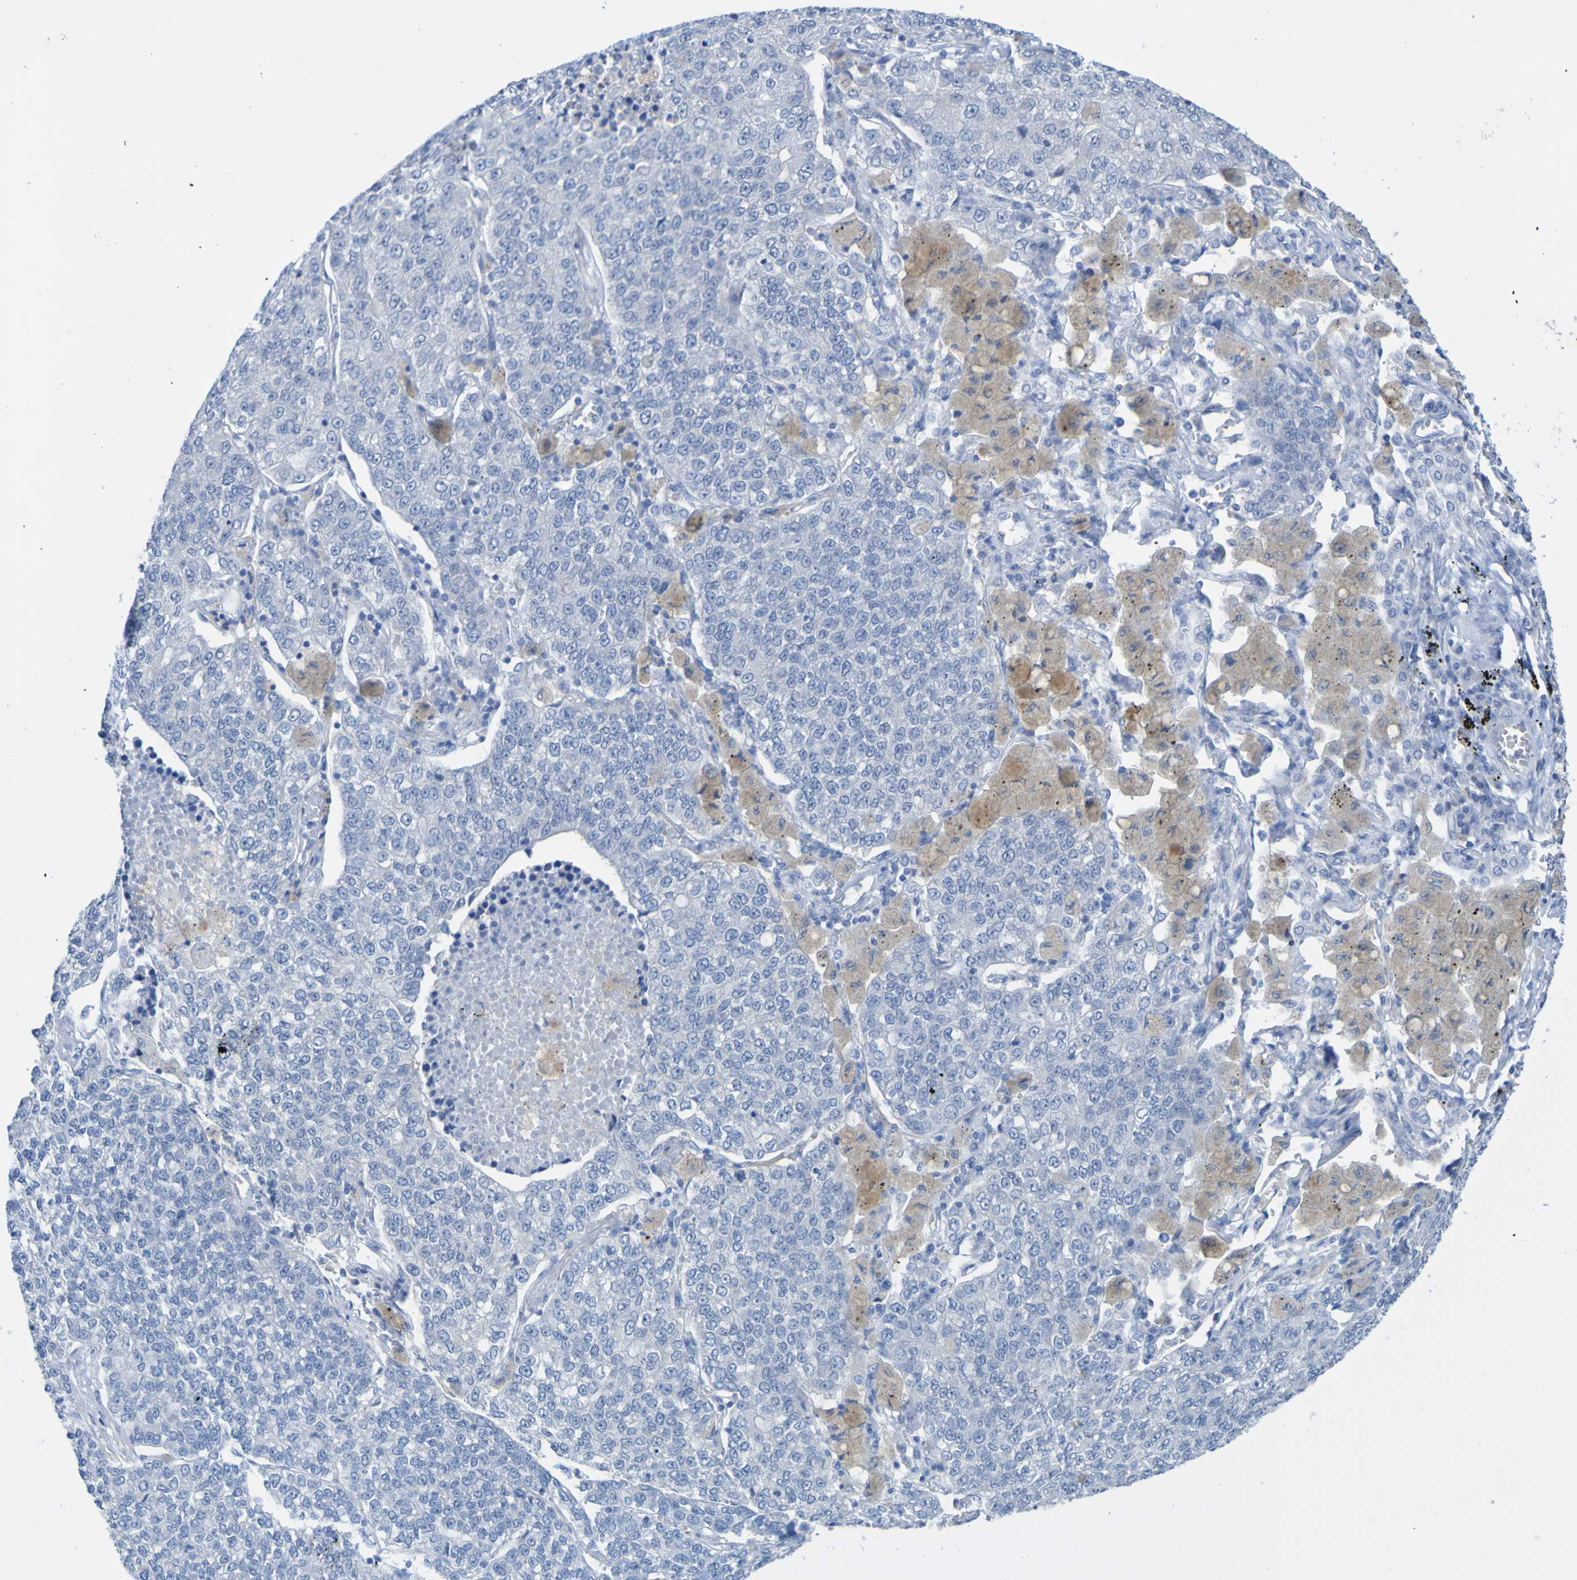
{"staining": {"intensity": "negative", "quantity": "none", "location": "none"}, "tissue": "lung cancer", "cell_type": "Tumor cells", "image_type": "cancer", "snomed": [{"axis": "morphology", "description": "Adenocarcinoma, NOS"}, {"axis": "topography", "description": "Lung"}], "caption": "The histopathology image demonstrates no staining of tumor cells in lung adenocarcinoma.", "gene": "ACMSD", "patient": {"sex": "male", "age": 49}}